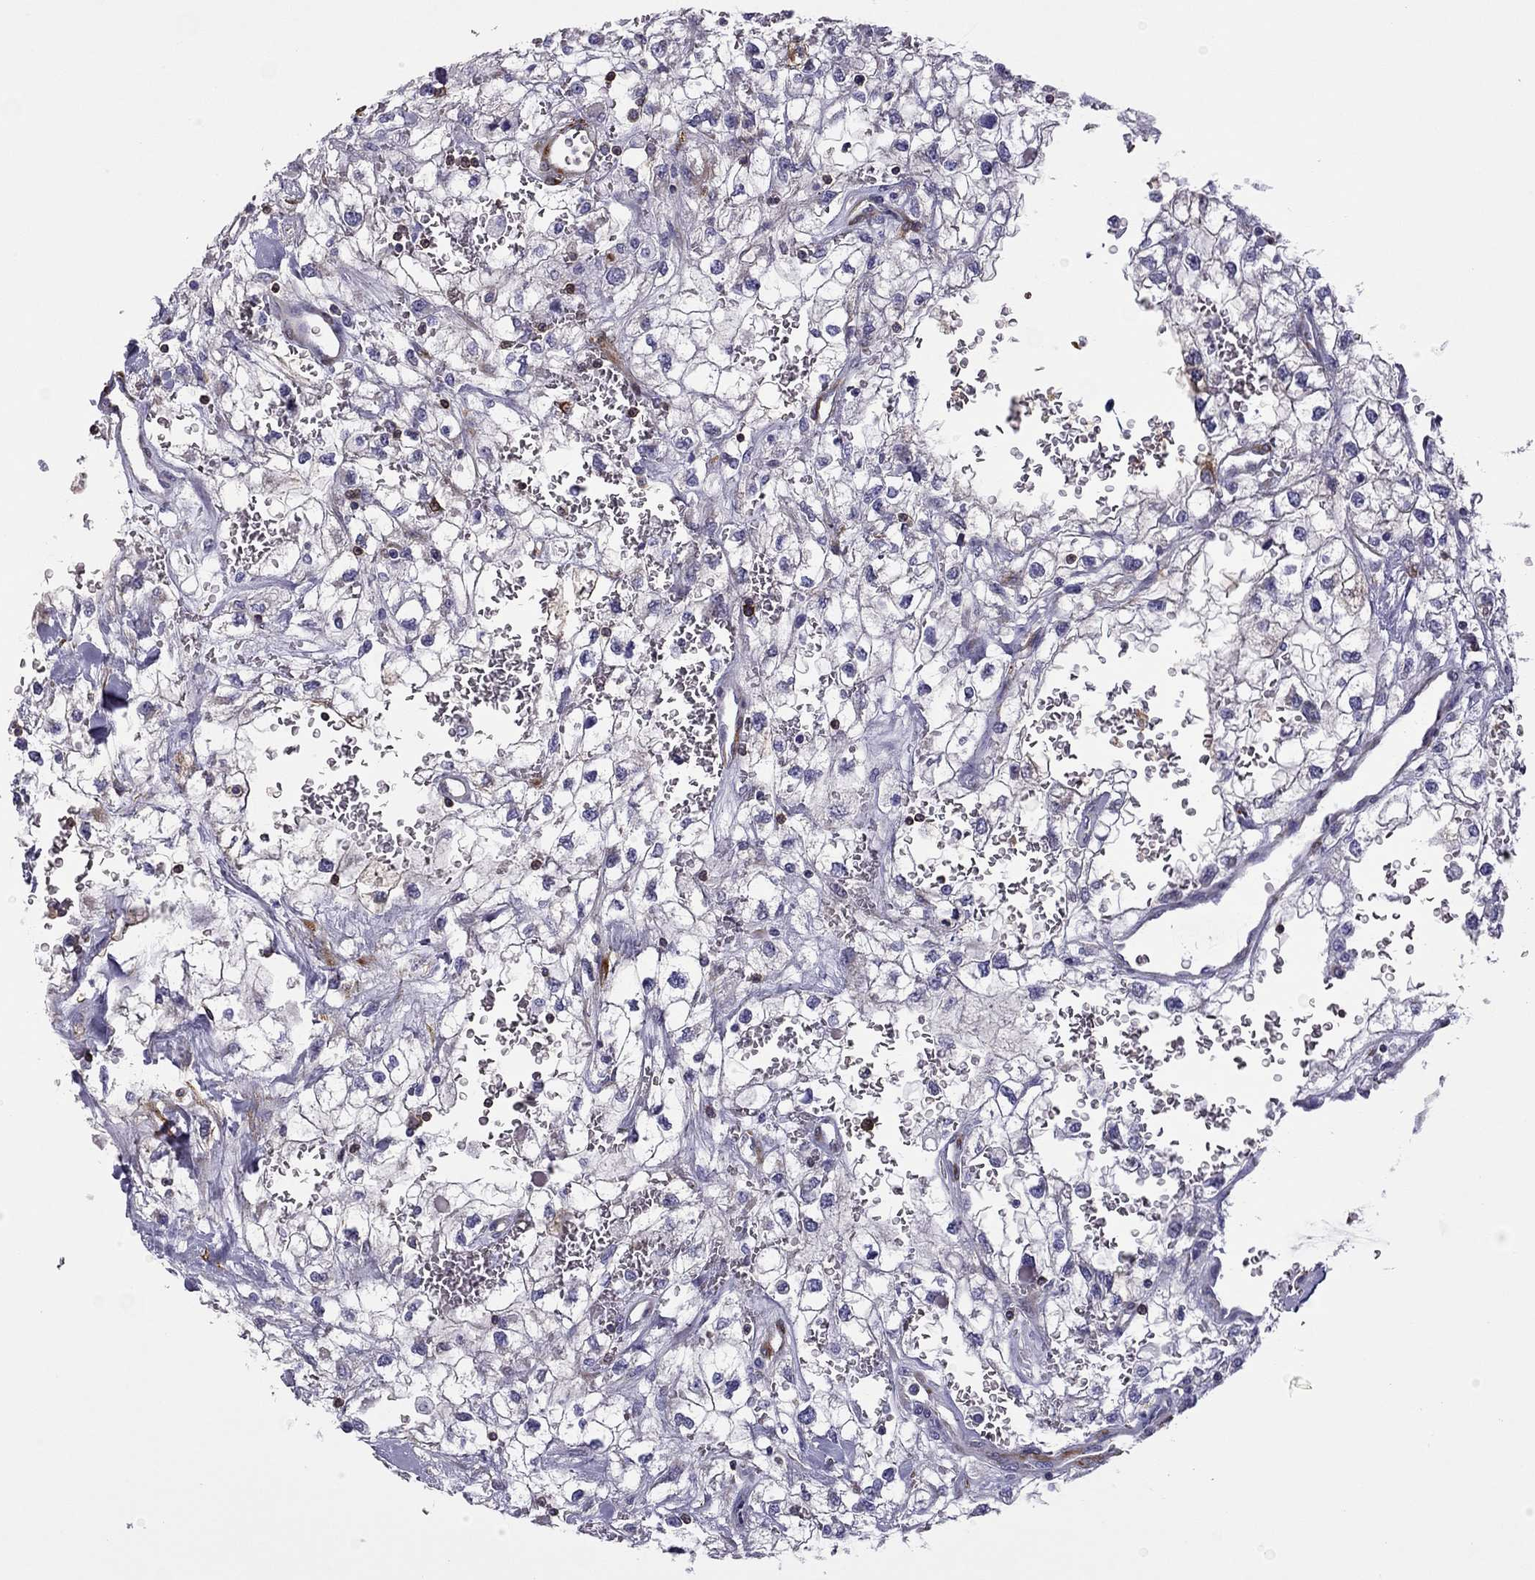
{"staining": {"intensity": "negative", "quantity": "none", "location": "none"}, "tissue": "renal cancer", "cell_type": "Tumor cells", "image_type": "cancer", "snomed": [{"axis": "morphology", "description": "Adenocarcinoma, NOS"}, {"axis": "topography", "description": "Kidney"}], "caption": "Renal cancer stained for a protein using immunohistochemistry exhibits no expression tumor cells.", "gene": "MAP4", "patient": {"sex": "male", "age": 59}}